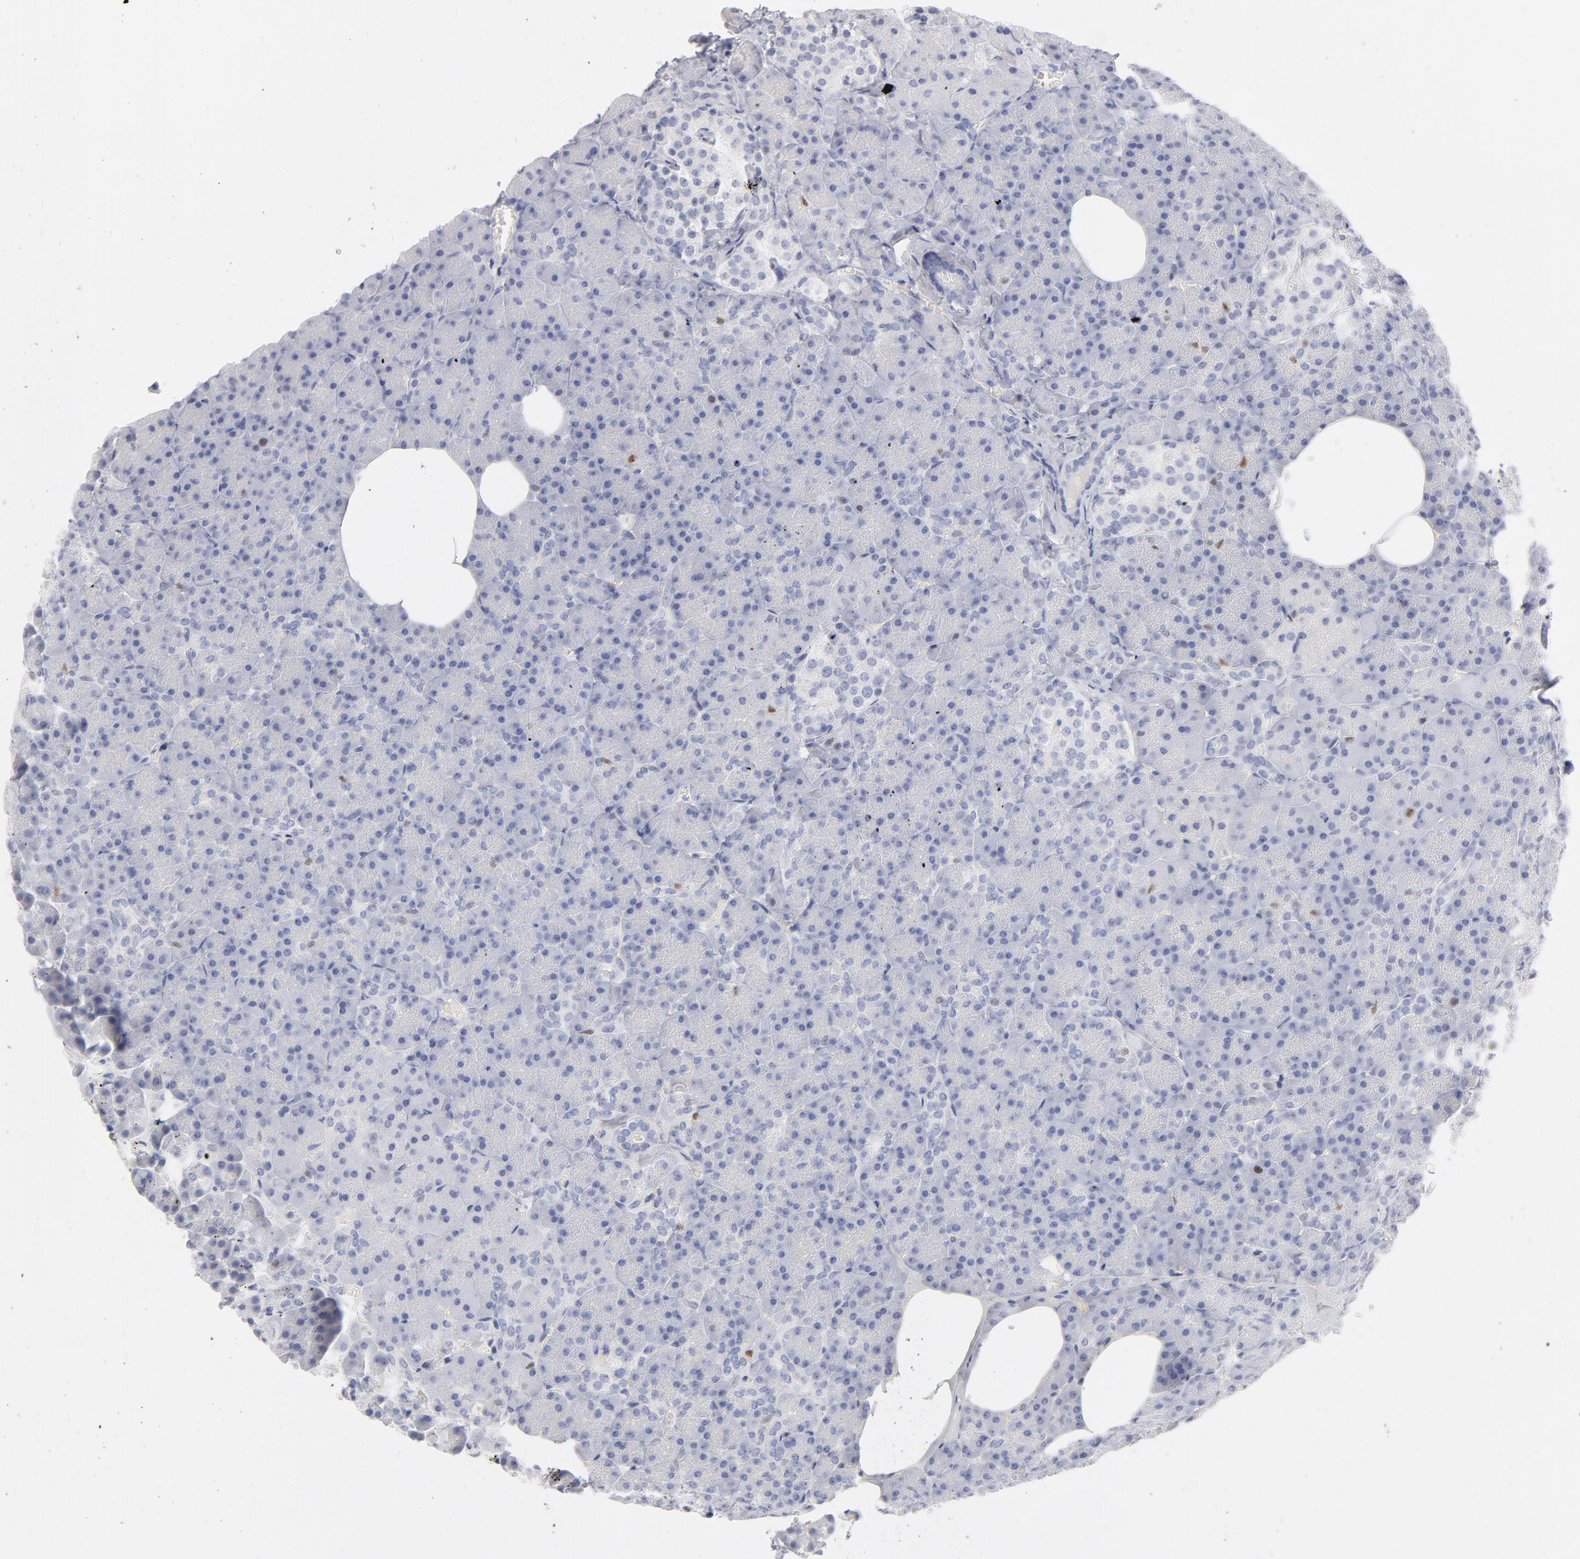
{"staining": {"intensity": "negative", "quantity": "none", "location": "none"}, "tissue": "pancreas", "cell_type": "Exocrine glandular cells", "image_type": "normal", "snomed": [{"axis": "morphology", "description": "Normal tissue, NOS"}, {"axis": "topography", "description": "Pancreas"}], "caption": "An image of pancreas stained for a protein exhibits no brown staining in exocrine glandular cells.", "gene": "MCM7", "patient": {"sex": "female", "age": 35}}